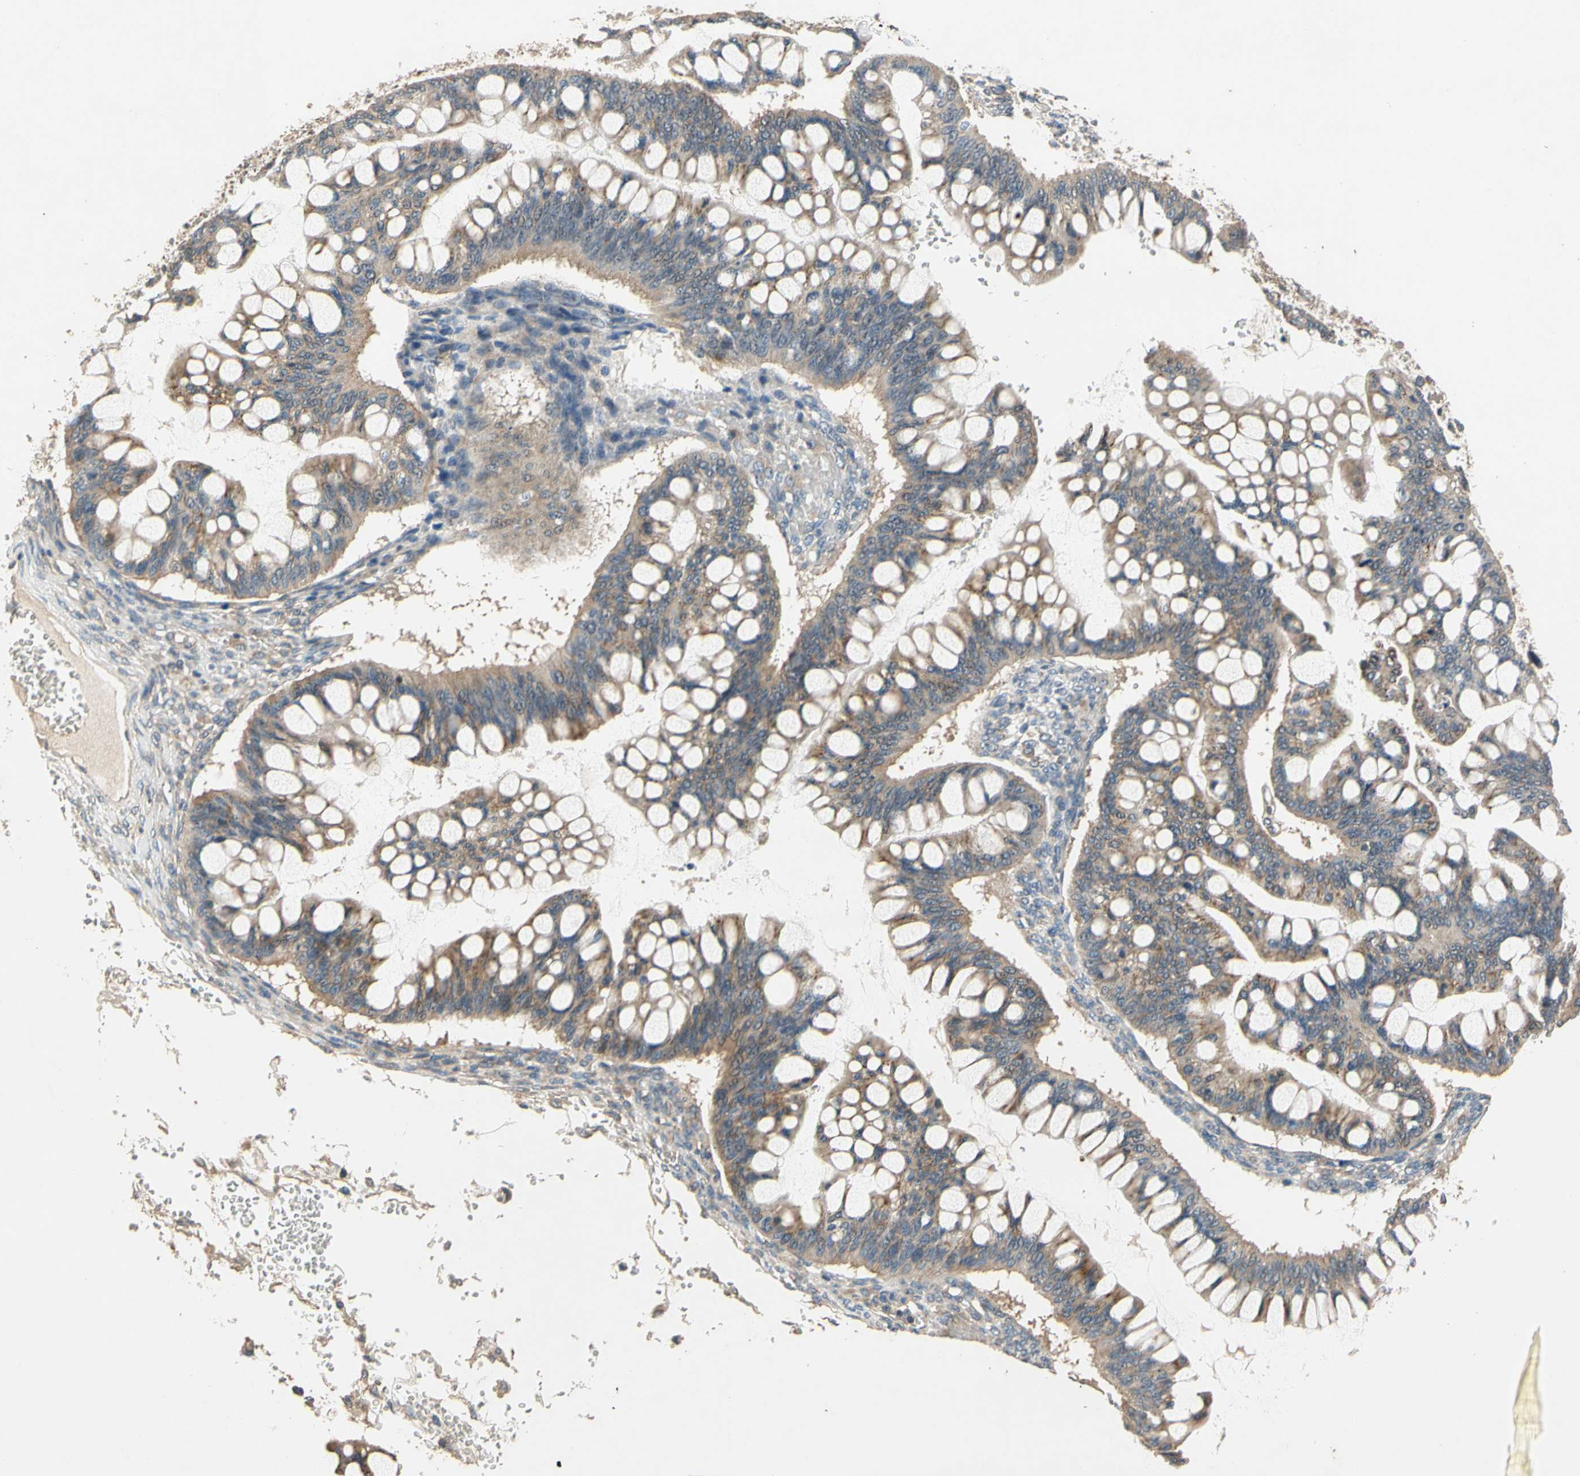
{"staining": {"intensity": "weak", "quantity": ">75%", "location": "cytoplasmic/membranous"}, "tissue": "ovarian cancer", "cell_type": "Tumor cells", "image_type": "cancer", "snomed": [{"axis": "morphology", "description": "Cystadenocarcinoma, mucinous, NOS"}, {"axis": "topography", "description": "Ovary"}], "caption": "Weak cytoplasmic/membranous expression for a protein is appreciated in about >75% of tumor cells of ovarian cancer using IHC.", "gene": "ALKBH3", "patient": {"sex": "female", "age": 73}}